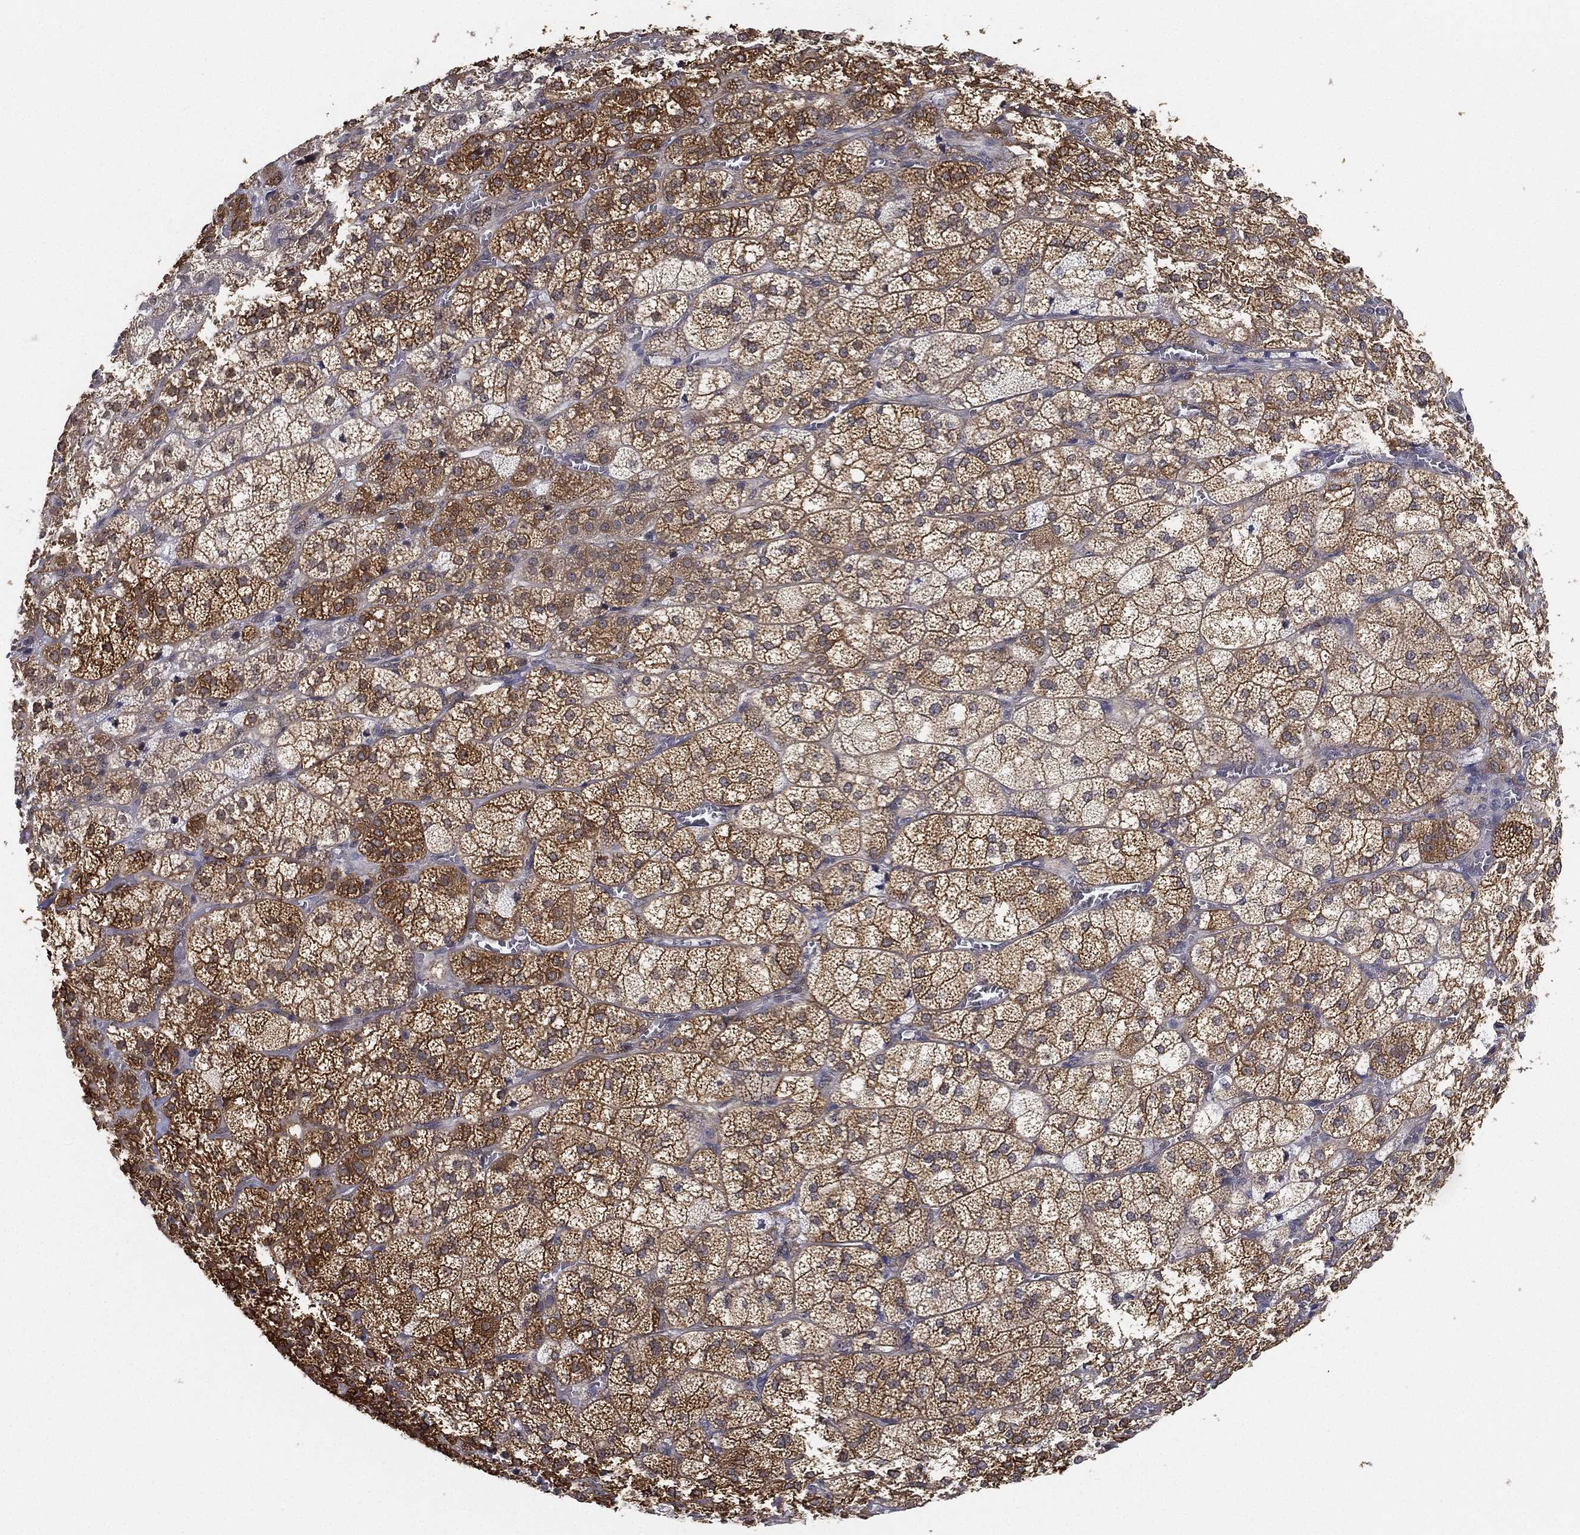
{"staining": {"intensity": "strong", "quantity": "25%-75%", "location": "cytoplasmic/membranous"}, "tissue": "adrenal gland", "cell_type": "Glandular cells", "image_type": "normal", "snomed": [{"axis": "morphology", "description": "Normal tissue, NOS"}, {"axis": "topography", "description": "Adrenal gland"}], "caption": "The photomicrograph demonstrates immunohistochemical staining of unremarkable adrenal gland. There is strong cytoplasmic/membranous staining is present in about 25%-75% of glandular cells.", "gene": "PPP1R16B", "patient": {"sex": "female", "age": 60}}